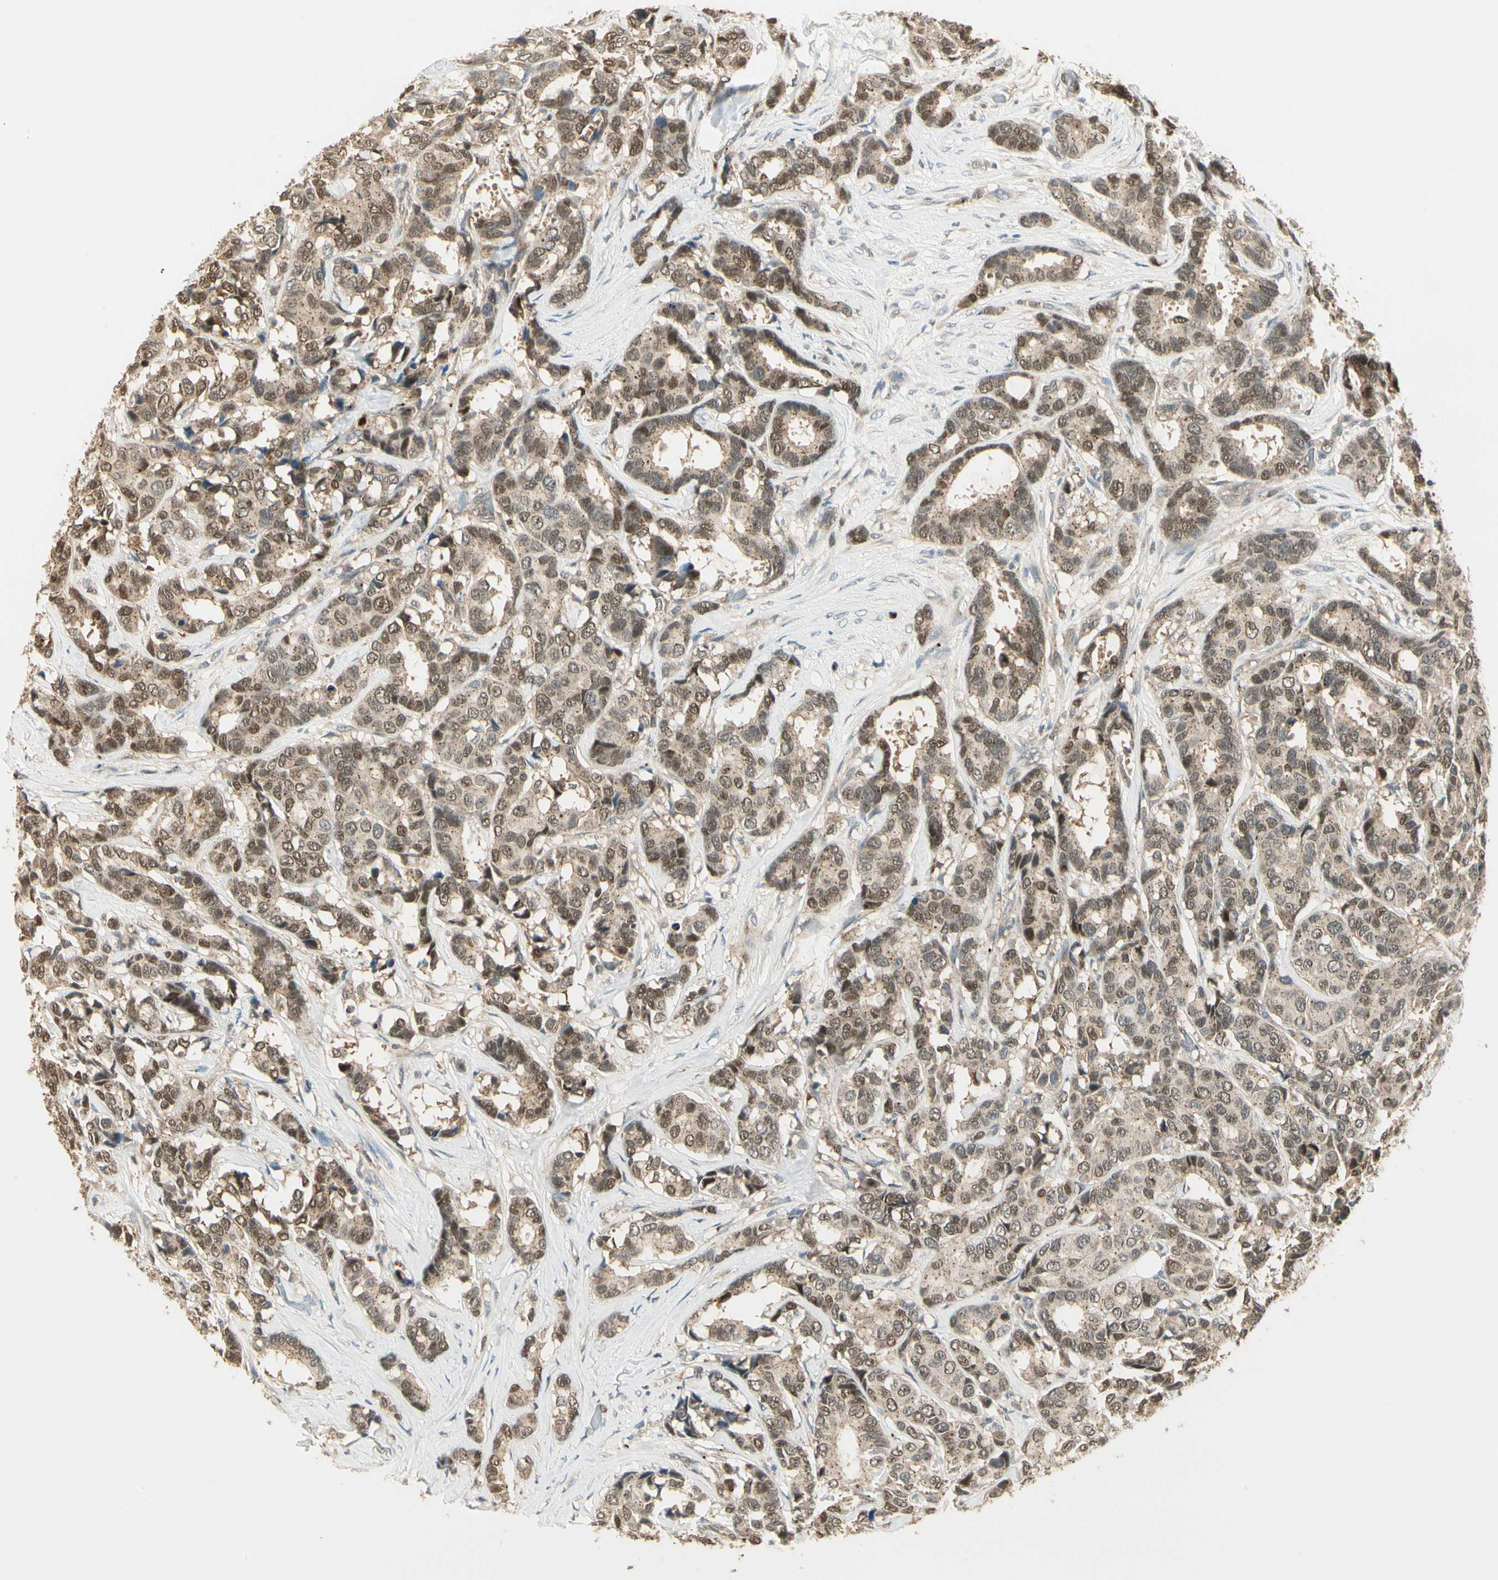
{"staining": {"intensity": "moderate", "quantity": ">75%", "location": "nuclear"}, "tissue": "breast cancer", "cell_type": "Tumor cells", "image_type": "cancer", "snomed": [{"axis": "morphology", "description": "Duct carcinoma"}, {"axis": "topography", "description": "Breast"}], "caption": "Tumor cells show medium levels of moderate nuclear positivity in about >75% of cells in human breast invasive ductal carcinoma.", "gene": "LTA4H", "patient": {"sex": "female", "age": 87}}